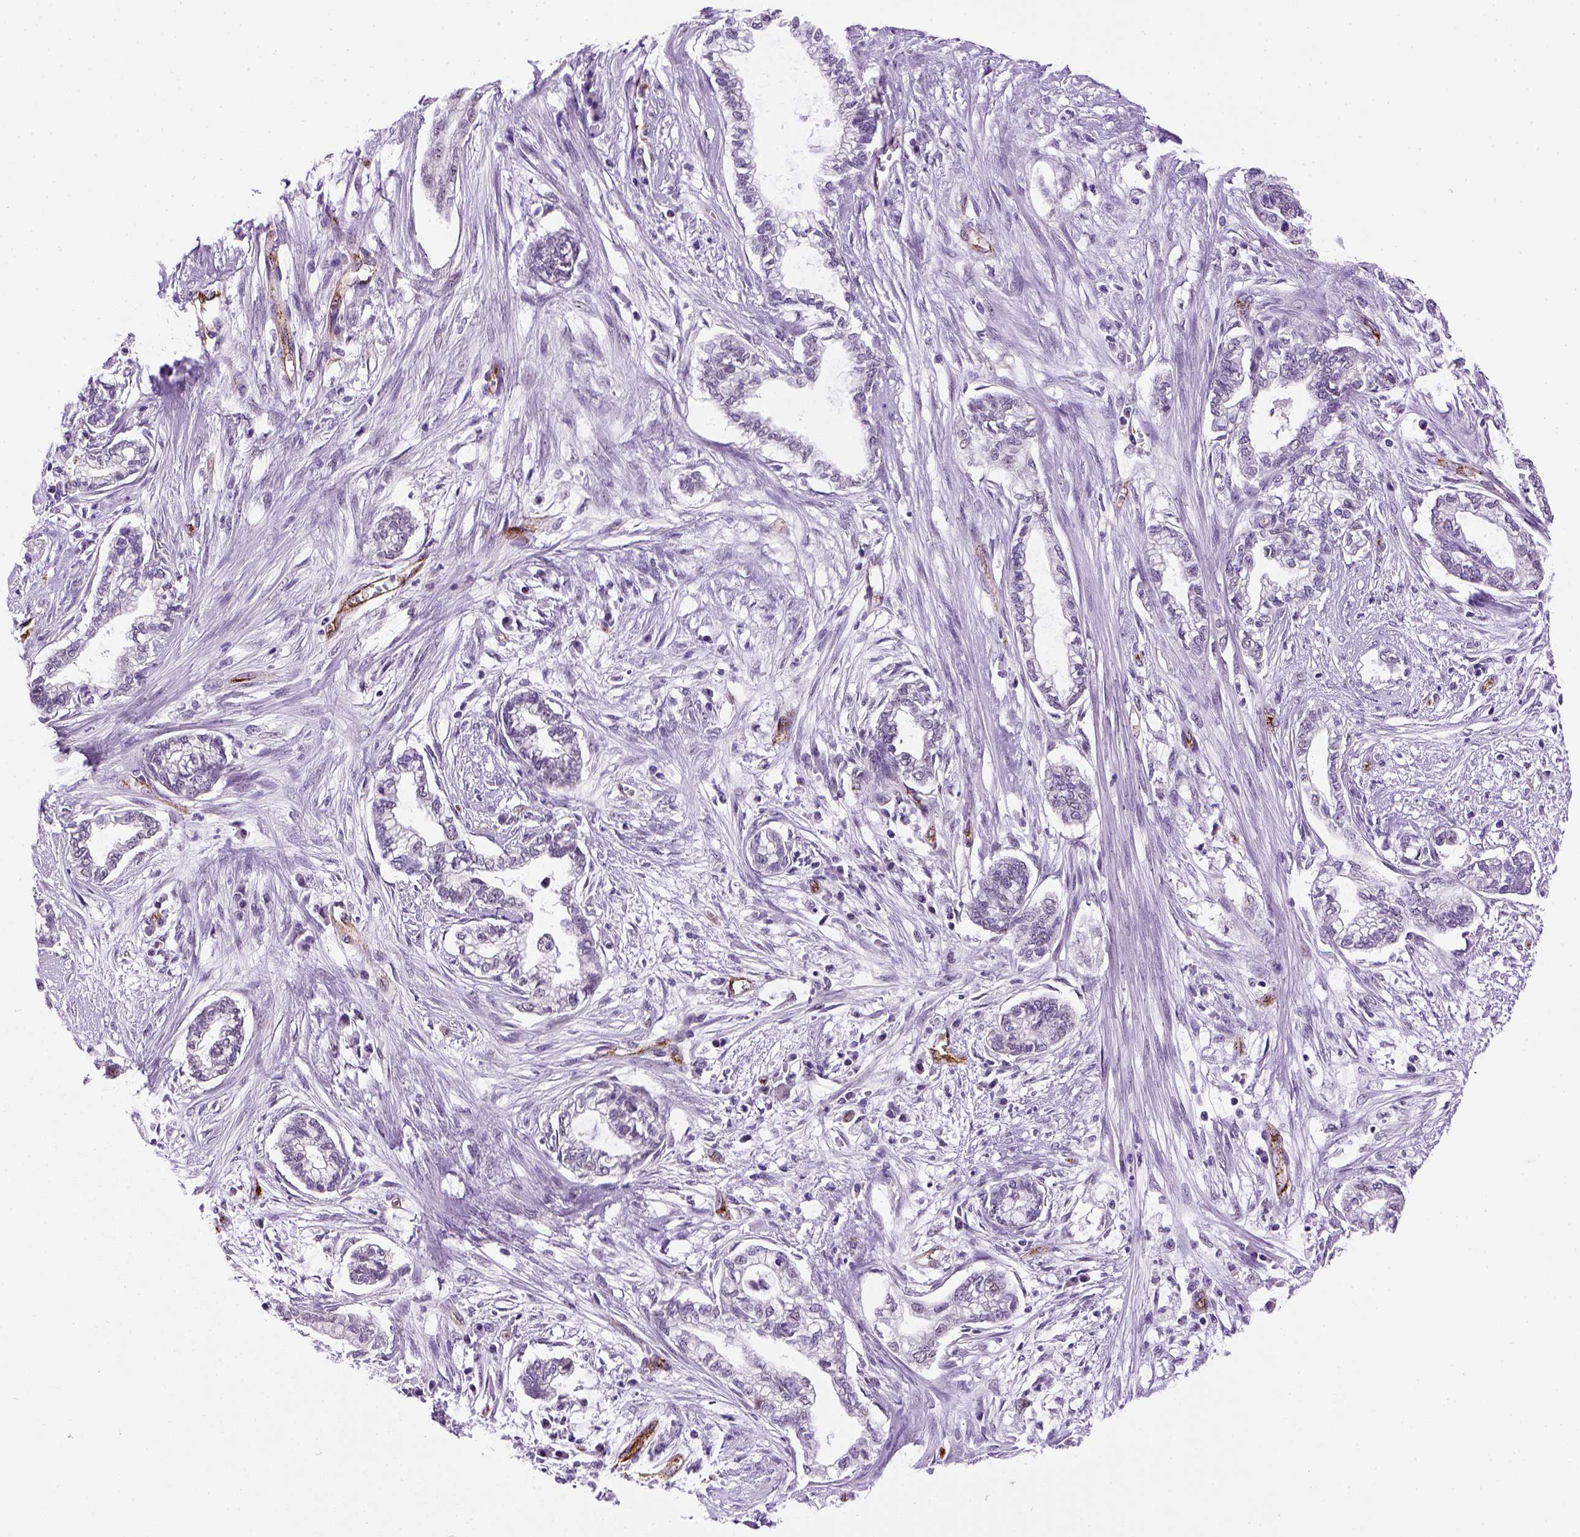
{"staining": {"intensity": "negative", "quantity": "none", "location": "none"}, "tissue": "cervical cancer", "cell_type": "Tumor cells", "image_type": "cancer", "snomed": [{"axis": "morphology", "description": "Adenocarcinoma, NOS"}, {"axis": "topography", "description": "Cervix"}], "caption": "DAB immunohistochemical staining of human adenocarcinoma (cervical) exhibits no significant positivity in tumor cells.", "gene": "VWF", "patient": {"sex": "female", "age": 62}}